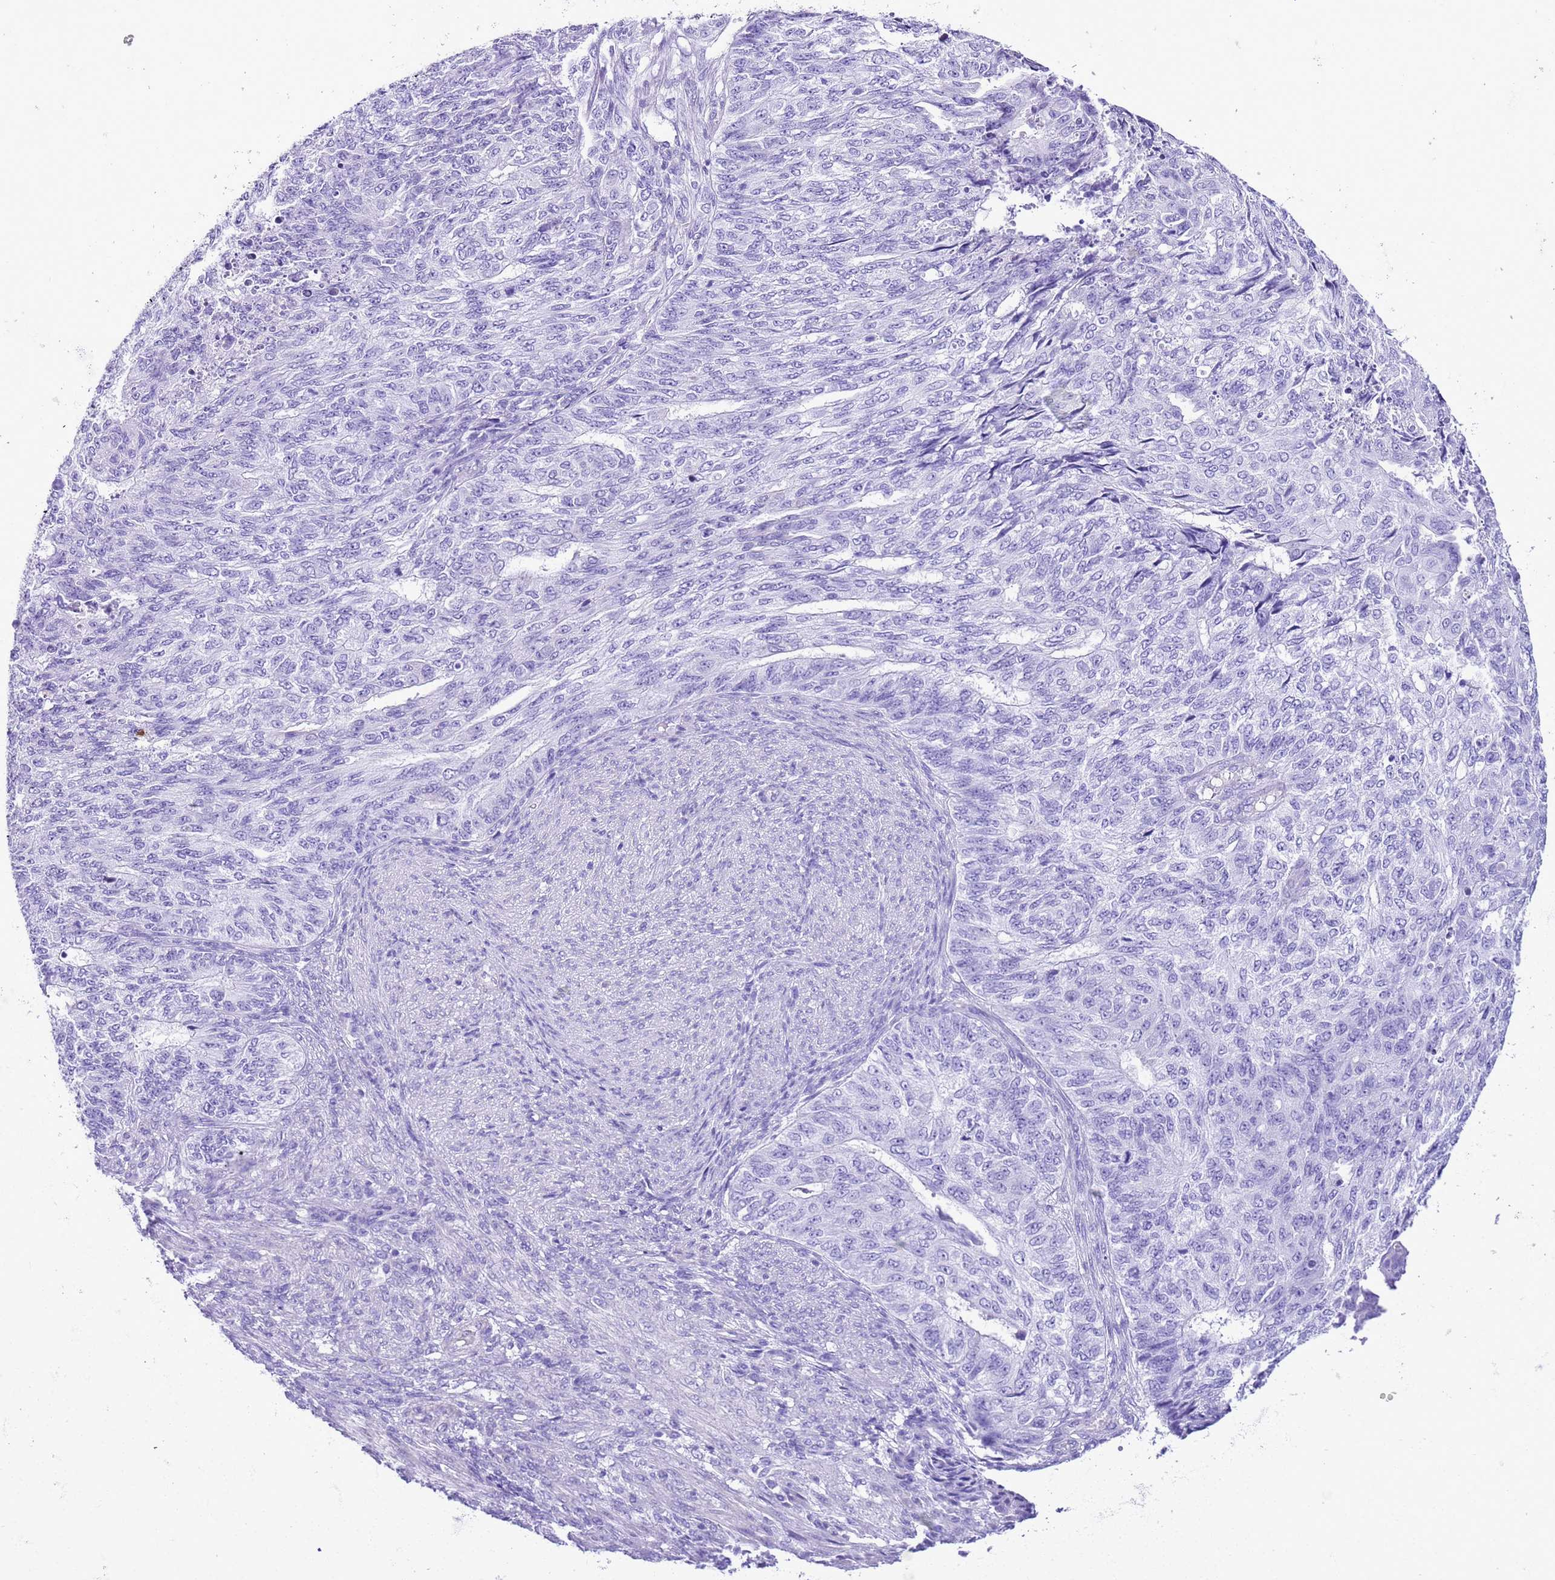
{"staining": {"intensity": "negative", "quantity": "none", "location": "none"}, "tissue": "endometrial cancer", "cell_type": "Tumor cells", "image_type": "cancer", "snomed": [{"axis": "morphology", "description": "Adenocarcinoma, NOS"}, {"axis": "topography", "description": "Endometrium"}], "caption": "This is an IHC image of endometrial cancer. There is no staining in tumor cells.", "gene": "KCNC1", "patient": {"sex": "female", "age": 32}}